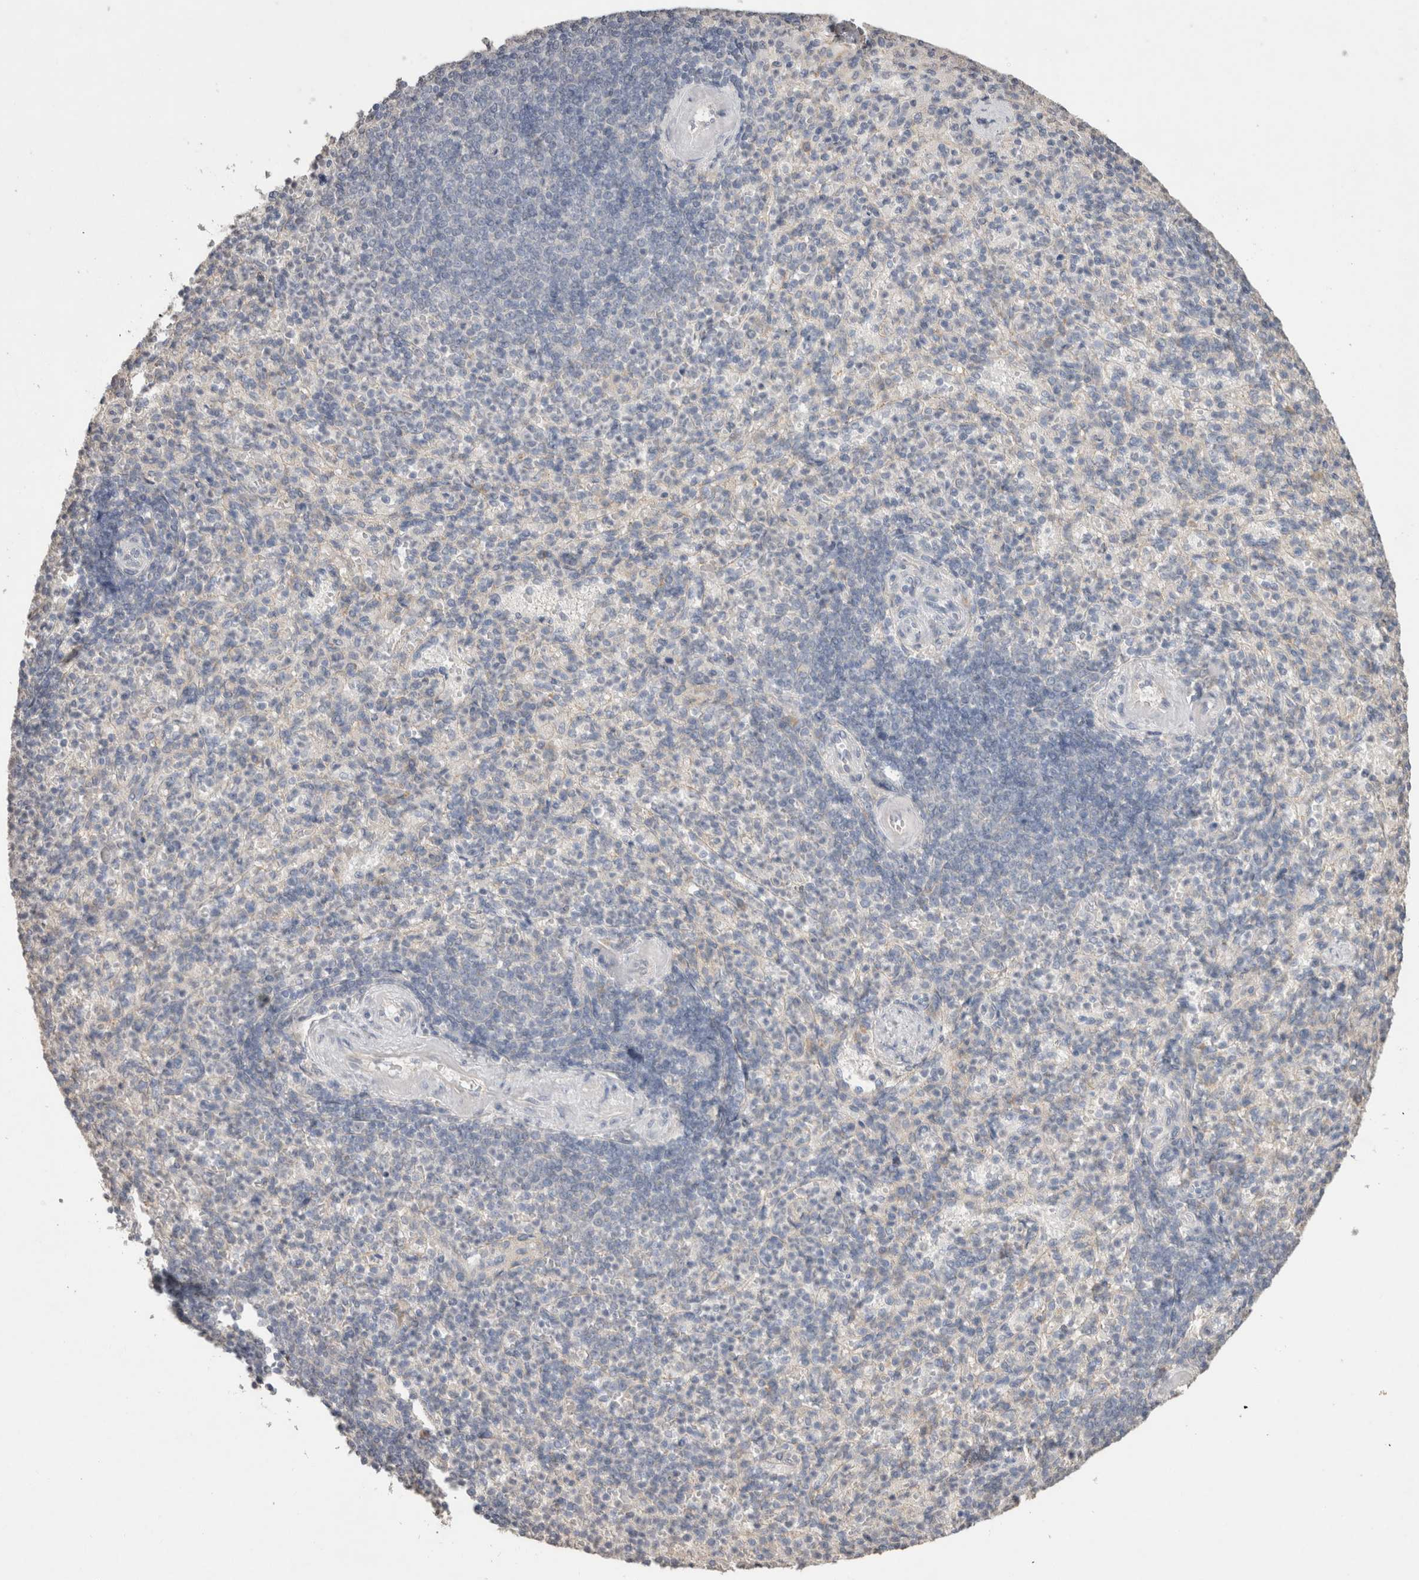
{"staining": {"intensity": "negative", "quantity": "none", "location": "none"}, "tissue": "spleen", "cell_type": "Cells in red pulp", "image_type": "normal", "snomed": [{"axis": "morphology", "description": "Normal tissue, NOS"}, {"axis": "topography", "description": "Spleen"}], "caption": "Cells in red pulp are negative for protein expression in unremarkable human spleen.", "gene": "NAALADL2", "patient": {"sex": "female", "age": 74}}